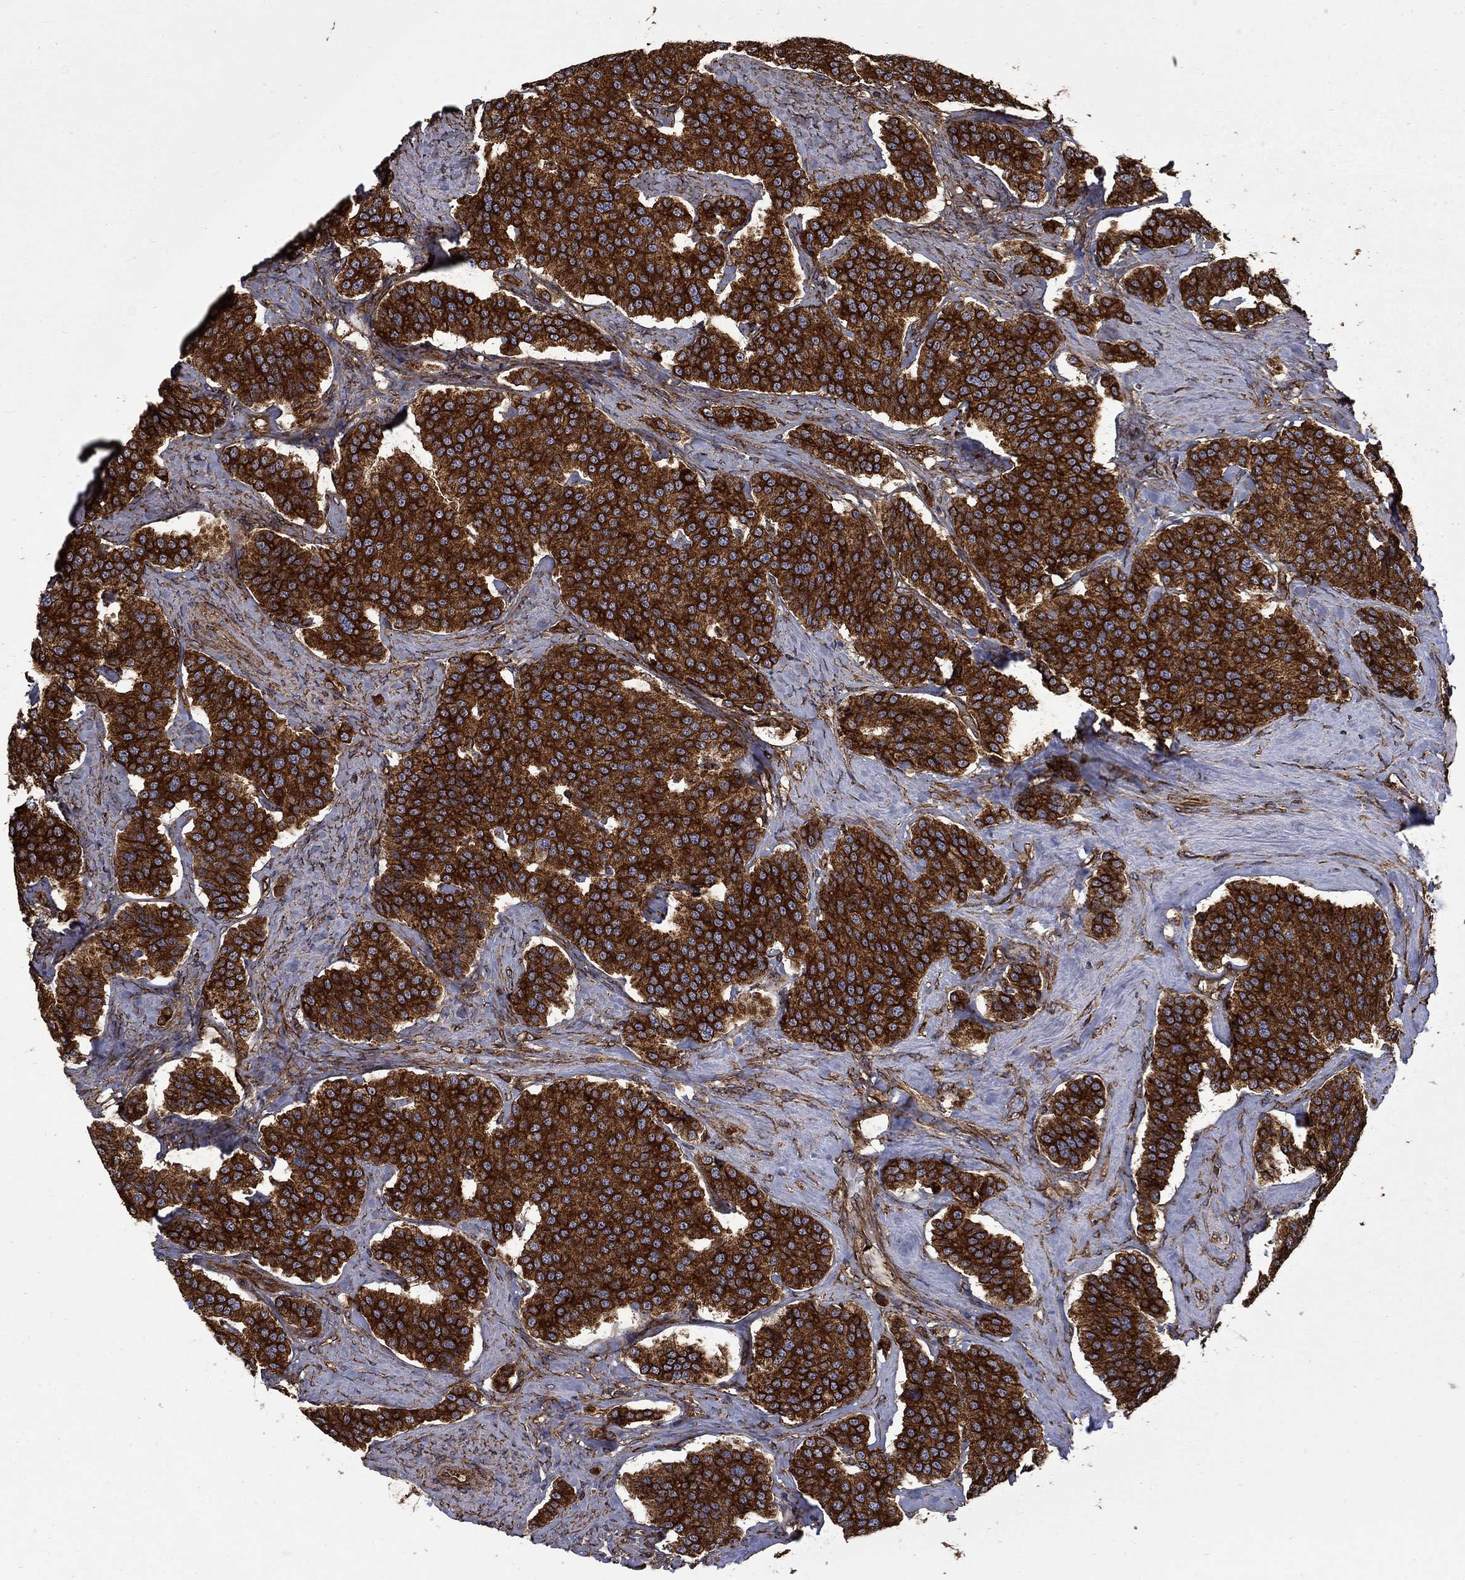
{"staining": {"intensity": "strong", "quantity": ">75%", "location": "cytoplasmic/membranous"}, "tissue": "carcinoid", "cell_type": "Tumor cells", "image_type": "cancer", "snomed": [{"axis": "morphology", "description": "Carcinoid, malignant, NOS"}, {"axis": "topography", "description": "Small intestine"}], "caption": "Carcinoid tissue displays strong cytoplasmic/membranous staining in approximately >75% of tumor cells", "gene": "CUTC", "patient": {"sex": "female", "age": 58}}